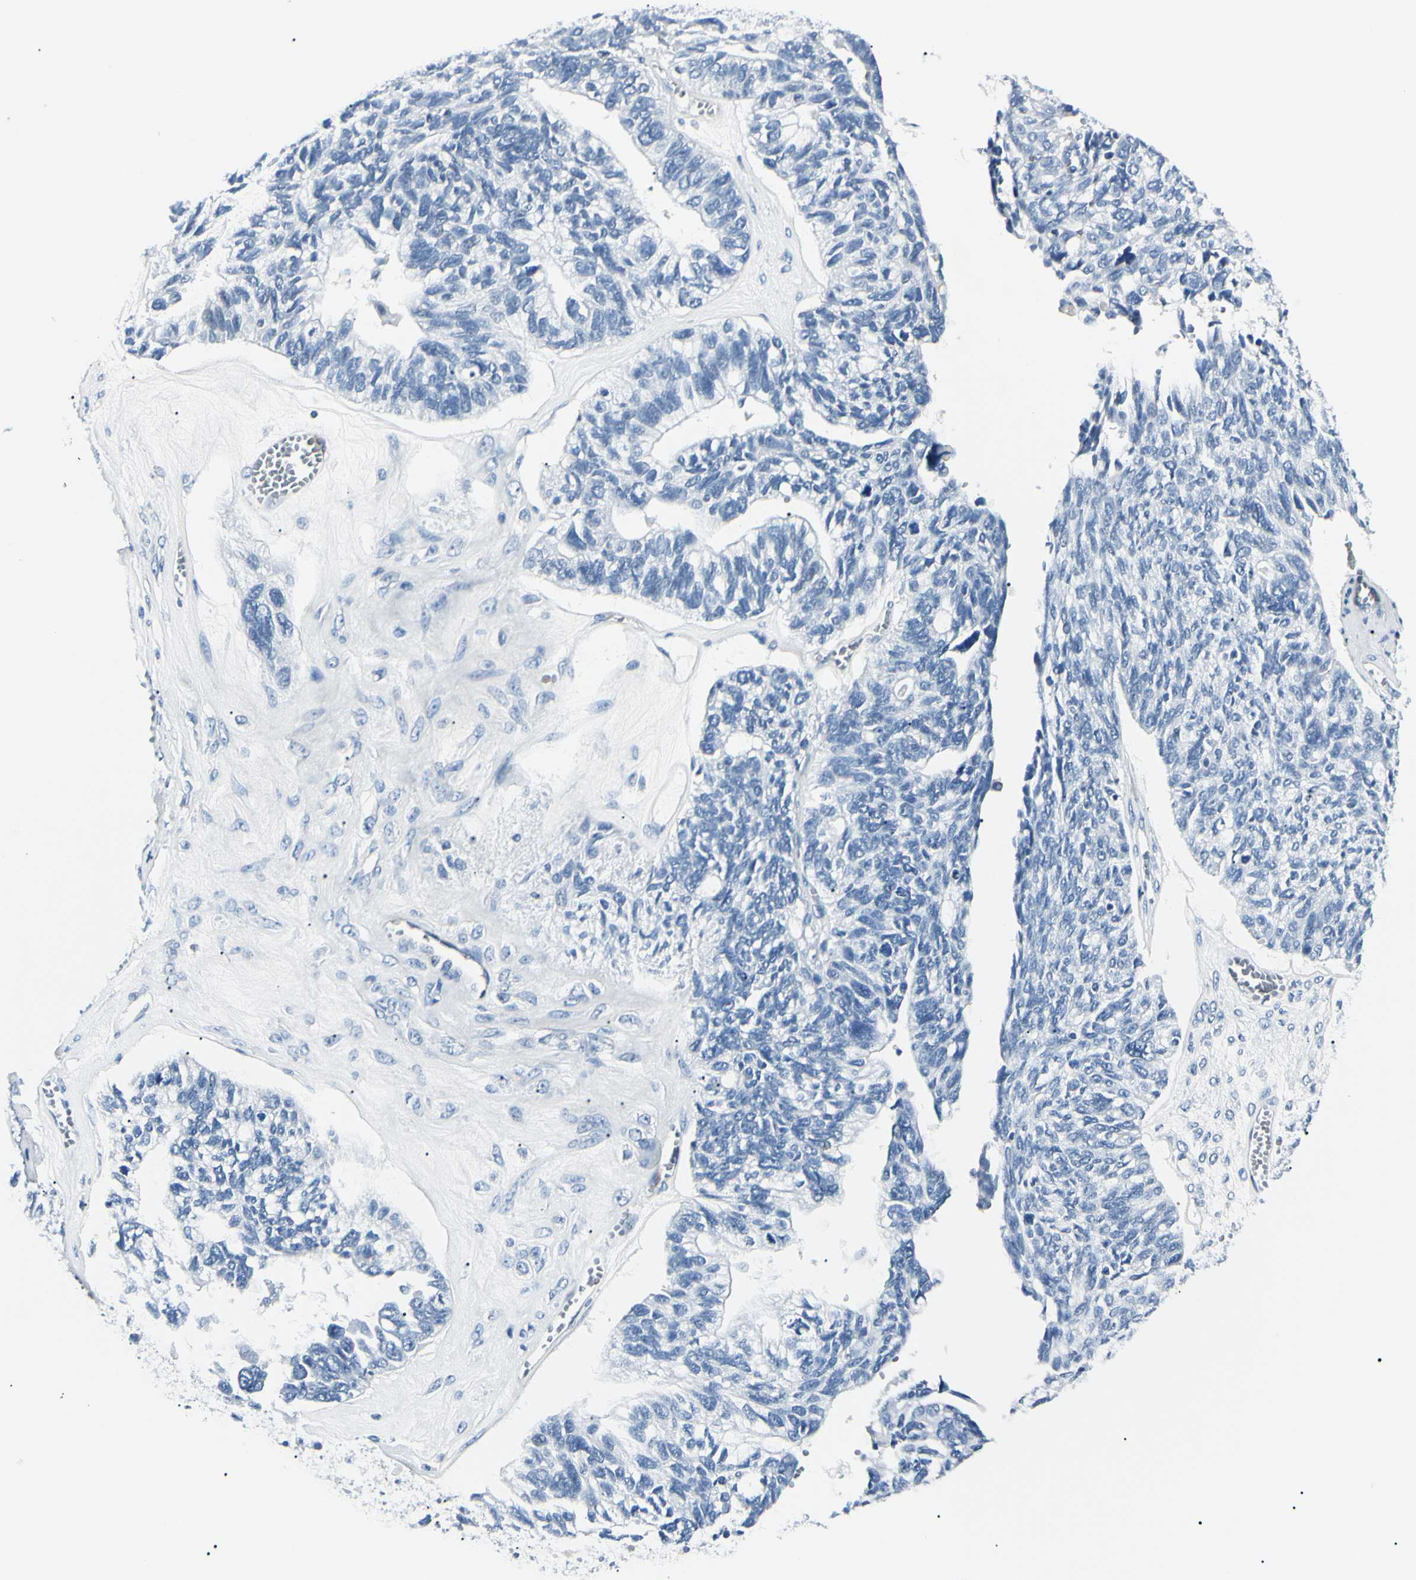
{"staining": {"intensity": "negative", "quantity": "none", "location": "none"}, "tissue": "ovarian cancer", "cell_type": "Tumor cells", "image_type": "cancer", "snomed": [{"axis": "morphology", "description": "Cystadenocarcinoma, serous, NOS"}, {"axis": "topography", "description": "Ovary"}], "caption": "This is a photomicrograph of immunohistochemistry (IHC) staining of ovarian cancer (serous cystadenocarcinoma), which shows no expression in tumor cells. The staining is performed using DAB brown chromogen with nuclei counter-stained in using hematoxylin.", "gene": "CA2", "patient": {"sex": "female", "age": 79}}